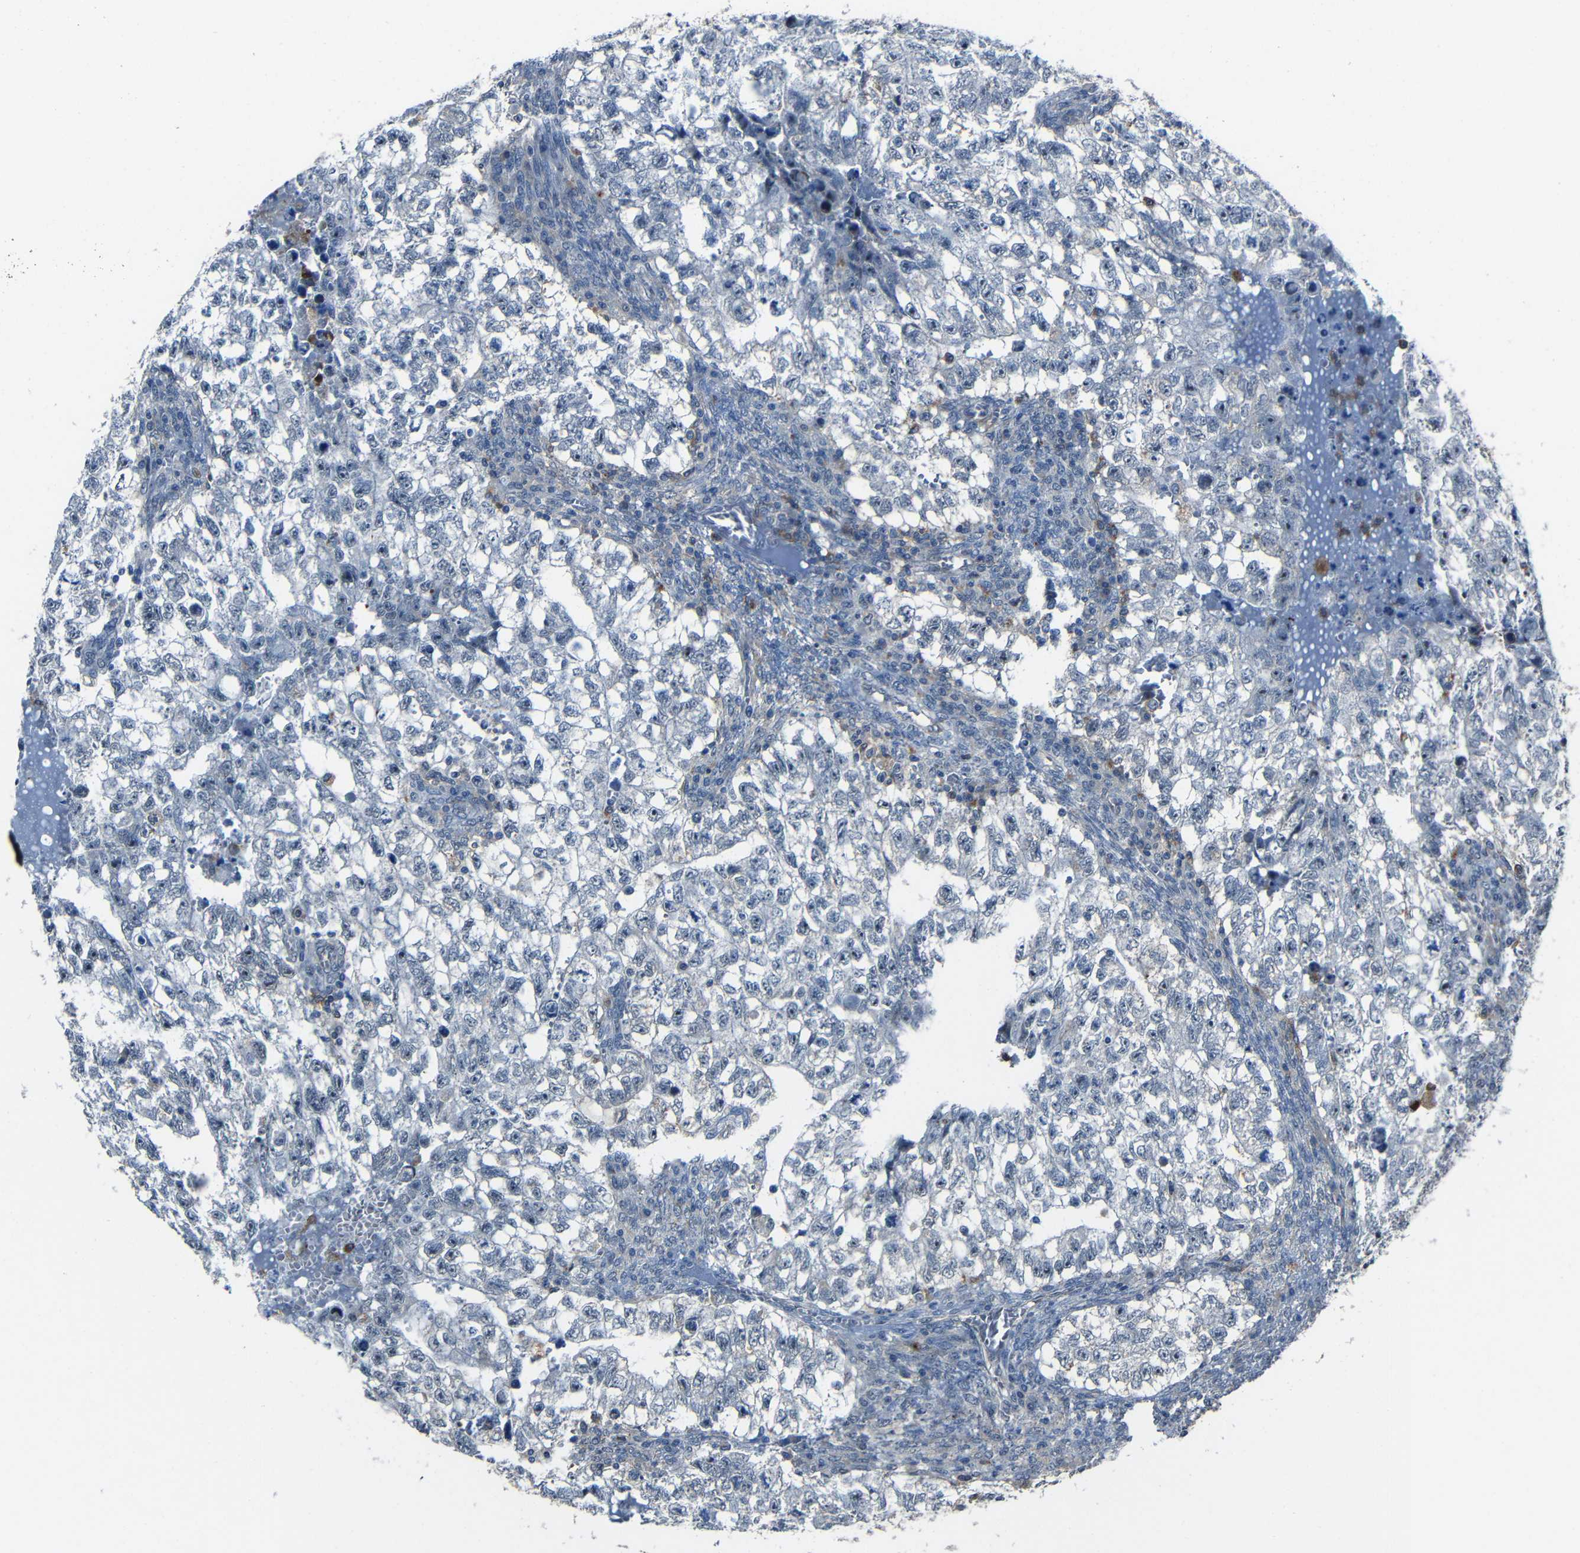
{"staining": {"intensity": "negative", "quantity": "none", "location": "none"}, "tissue": "testis cancer", "cell_type": "Tumor cells", "image_type": "cancer", "snomed": [{"axis": "morphology", "description": "Seminoma, NOS"}, {"axis": "morphology", "description": "Carcinoma, Embryonal, NOS"}, {"axis": "topography", "description": "Testis"}], "caption": "This is a micrograph of IHC staining of embryonal carcinoma (testis), which shows no positivity in tumor cells.", "gene": "DNAJC5", "patient": {"sex": "male", "age": 38}}